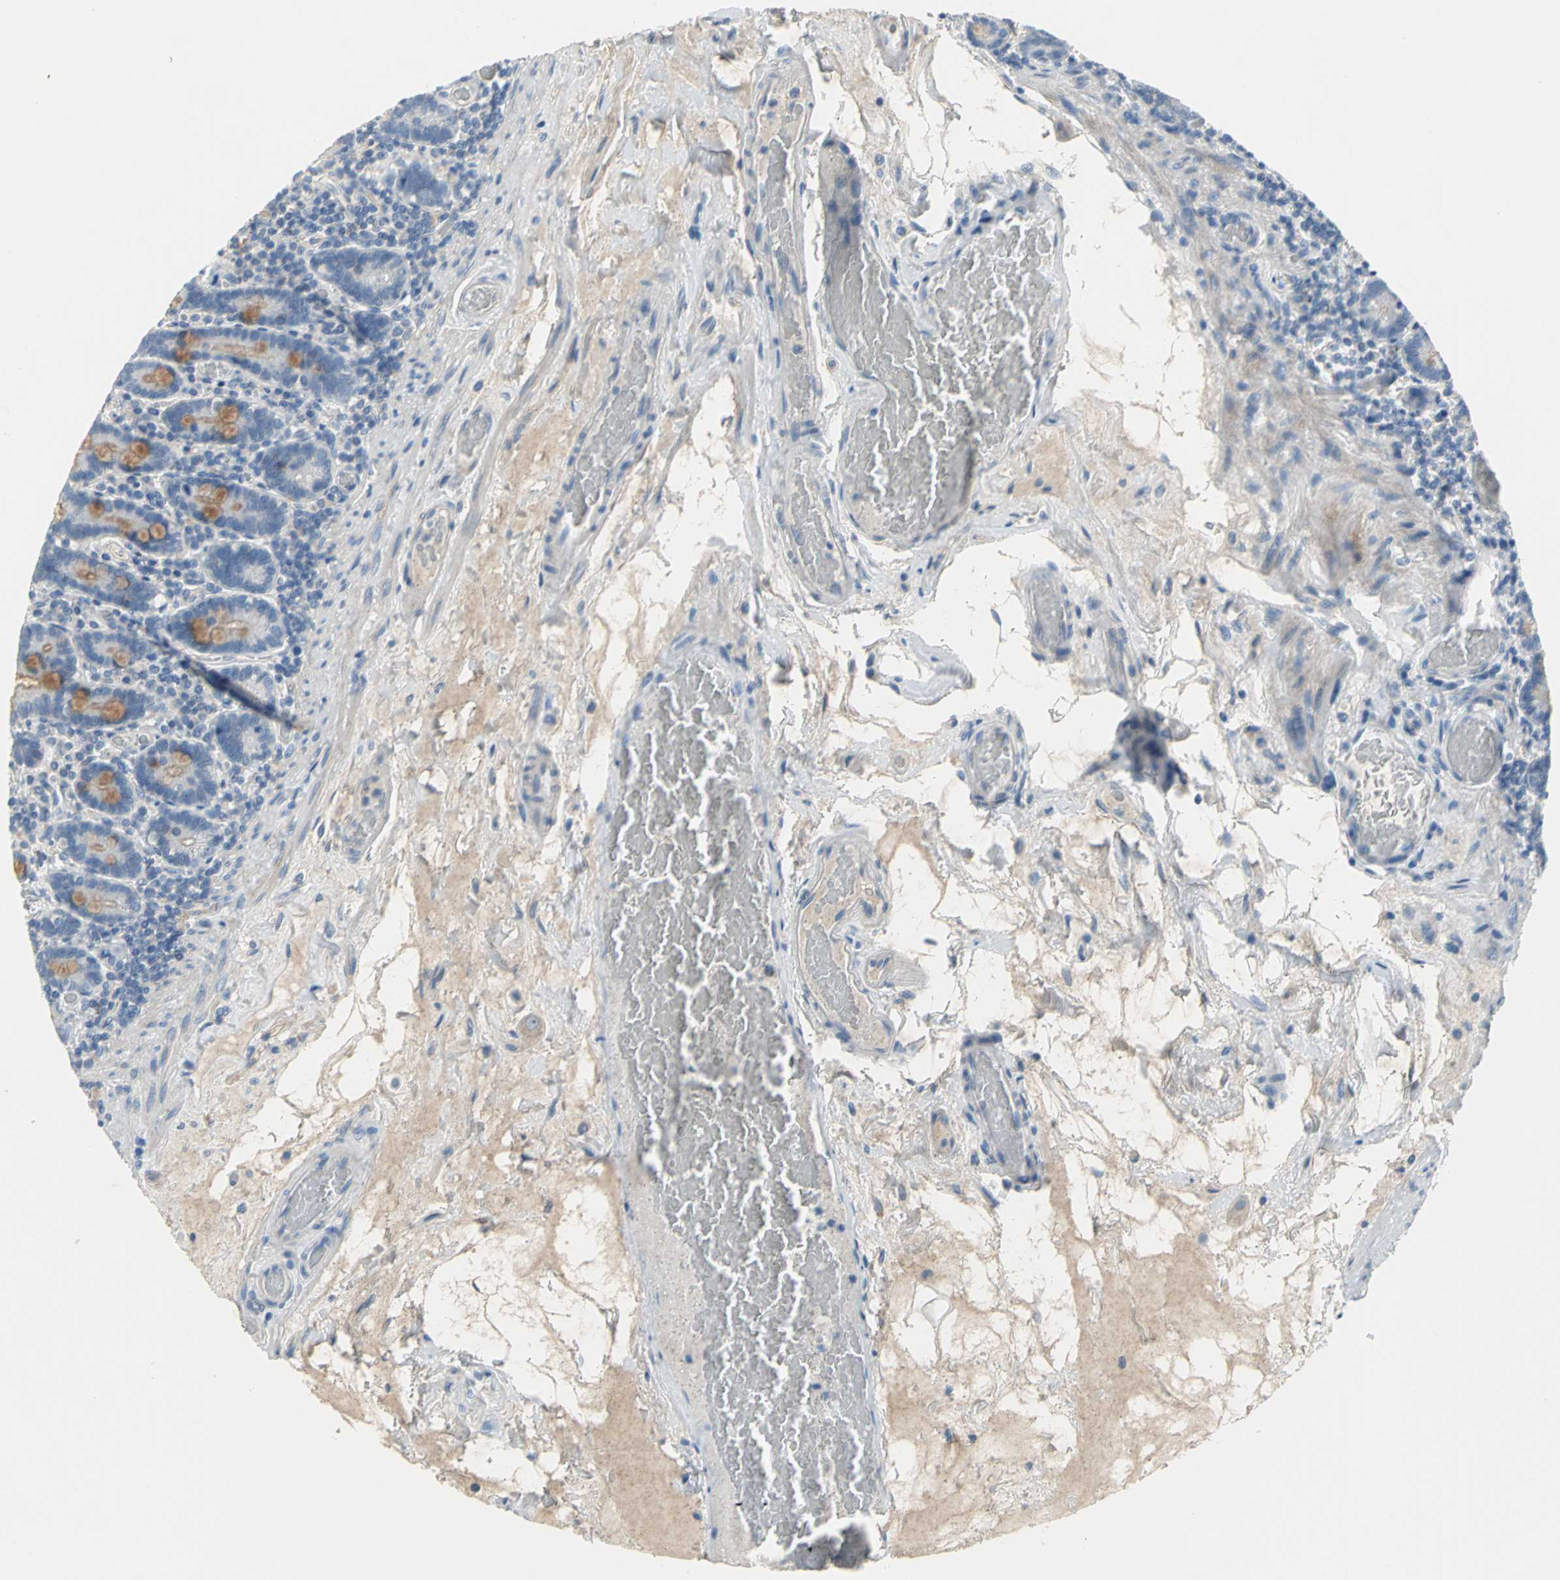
{"staining": {"intensity": "moderate", "quantity": "25%-75%", "location": "cytoplasmic/membranous"}, "tissue": "duodenum", "cell_type": "Glandular cells", "image_type": "normal", "snomed": [{"axis": "morphology", "description": "Normal tissue, NOS"}, {"axis": "topography", "description": "Duodenum"}], "caption": "A photomicrograph of duodenum stained for a protein demonstrates moderate cytoplasmic/membranous brown staining in glandular cells. The protein of interest is shown in brown color, while the nuclei are stained blue.", "gene": "PTGDS", "patient": {"sex": "female", "age": 53}}